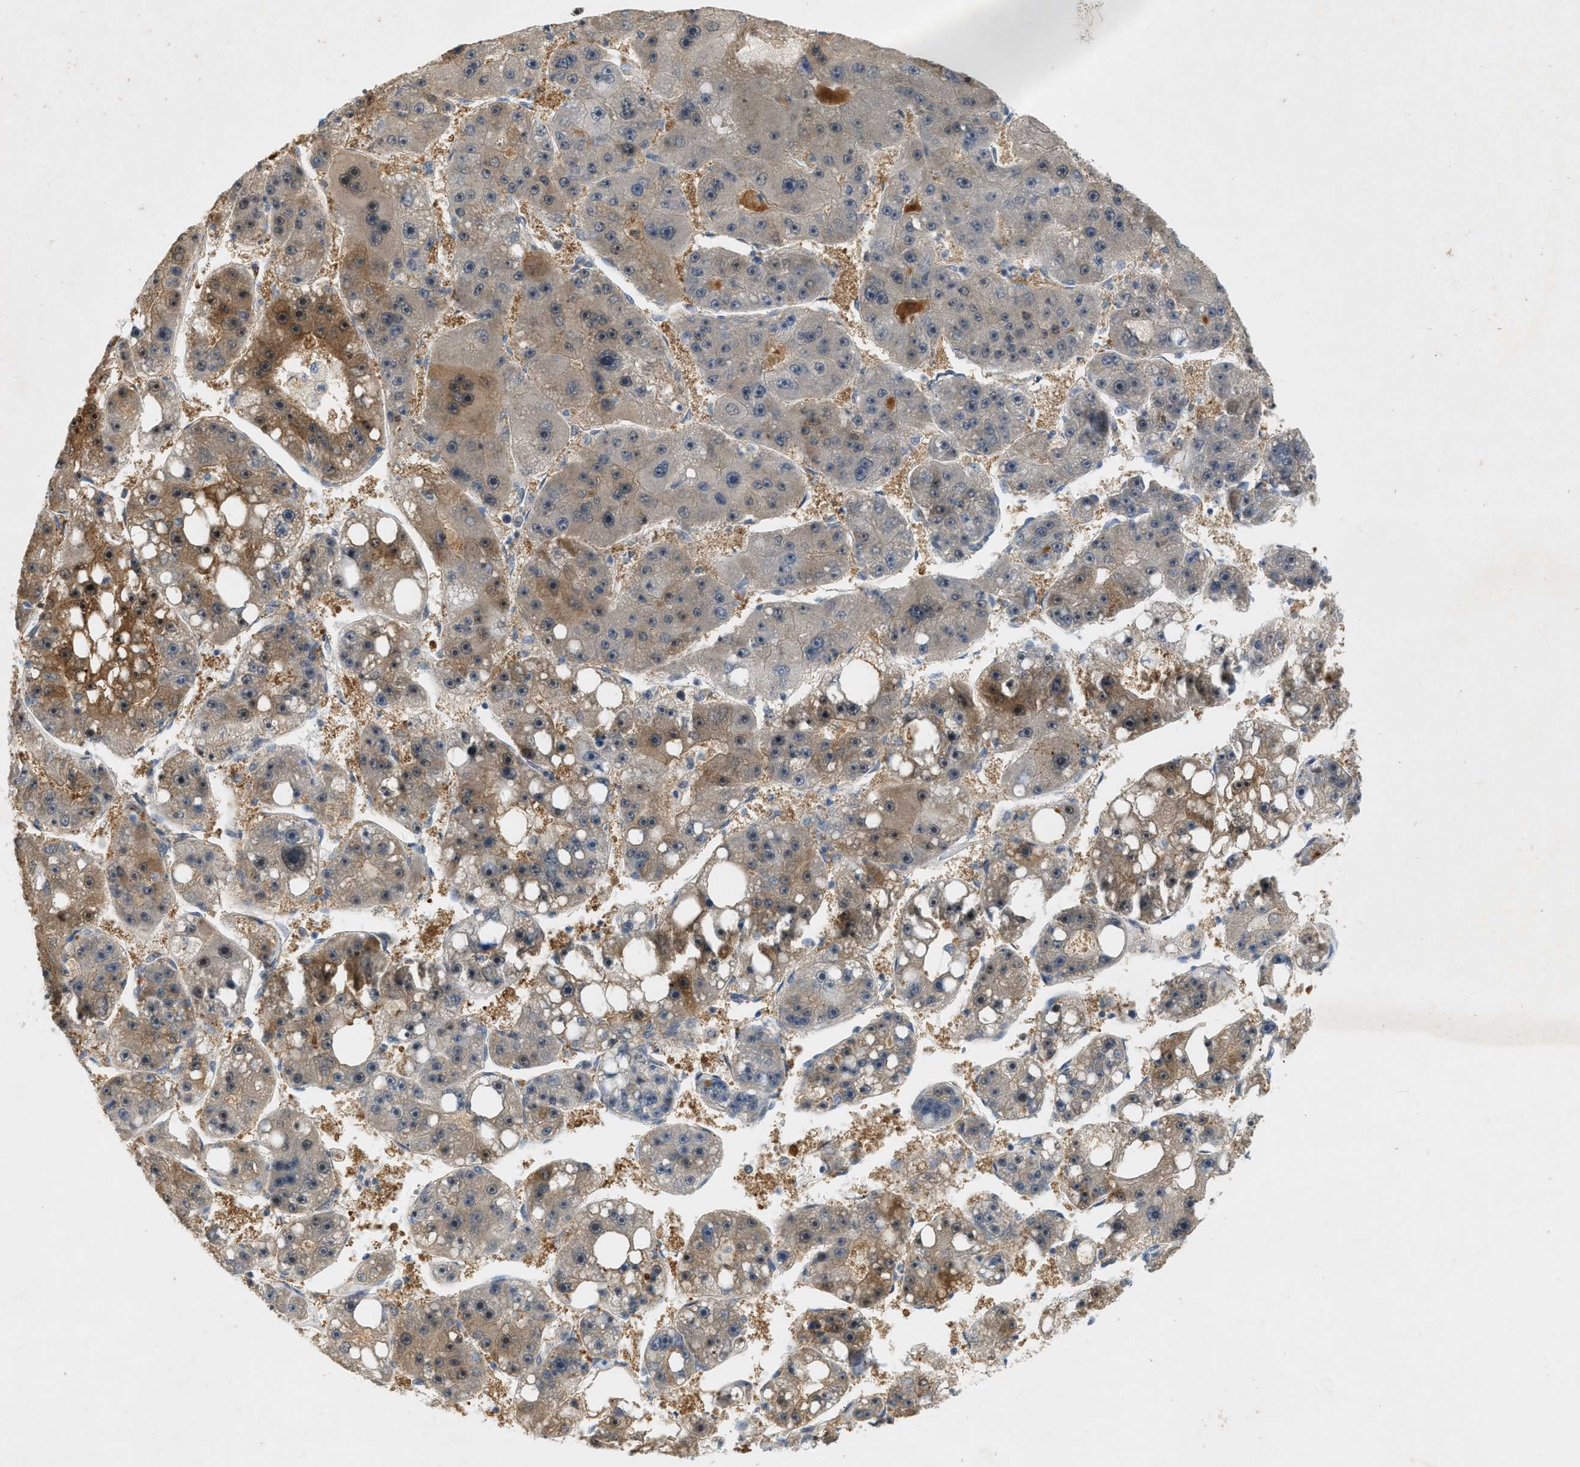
{"staining": {"intensity": "moderate", "quantity": "25%-75%", "location": "cytoplasmic/membranous,nuclear"}, "tissue": "liver cancer", "cell_type": "Tumor cells", "image_type": "cancer", "snomed": [{"axis": "morphology", "description": "Carcinoma, Hepatocellular, NOS"}, {"axis": "topography", "description": "Liver"}], "caption": "A histopathology image of human liver hepatocellular carcinoma stained for a protein shows moderate cytoplasmic/membranous and nuclear brown staining in tumor cells. The protein of interest is stained brown, and the nuclei are stained in blue (DAB (3,3'-diaminobenzidine) IHC with brightfield microscopy, high magnification).", "gene": "PDCL3", "patient": {"sex": "female", "age": 61}}